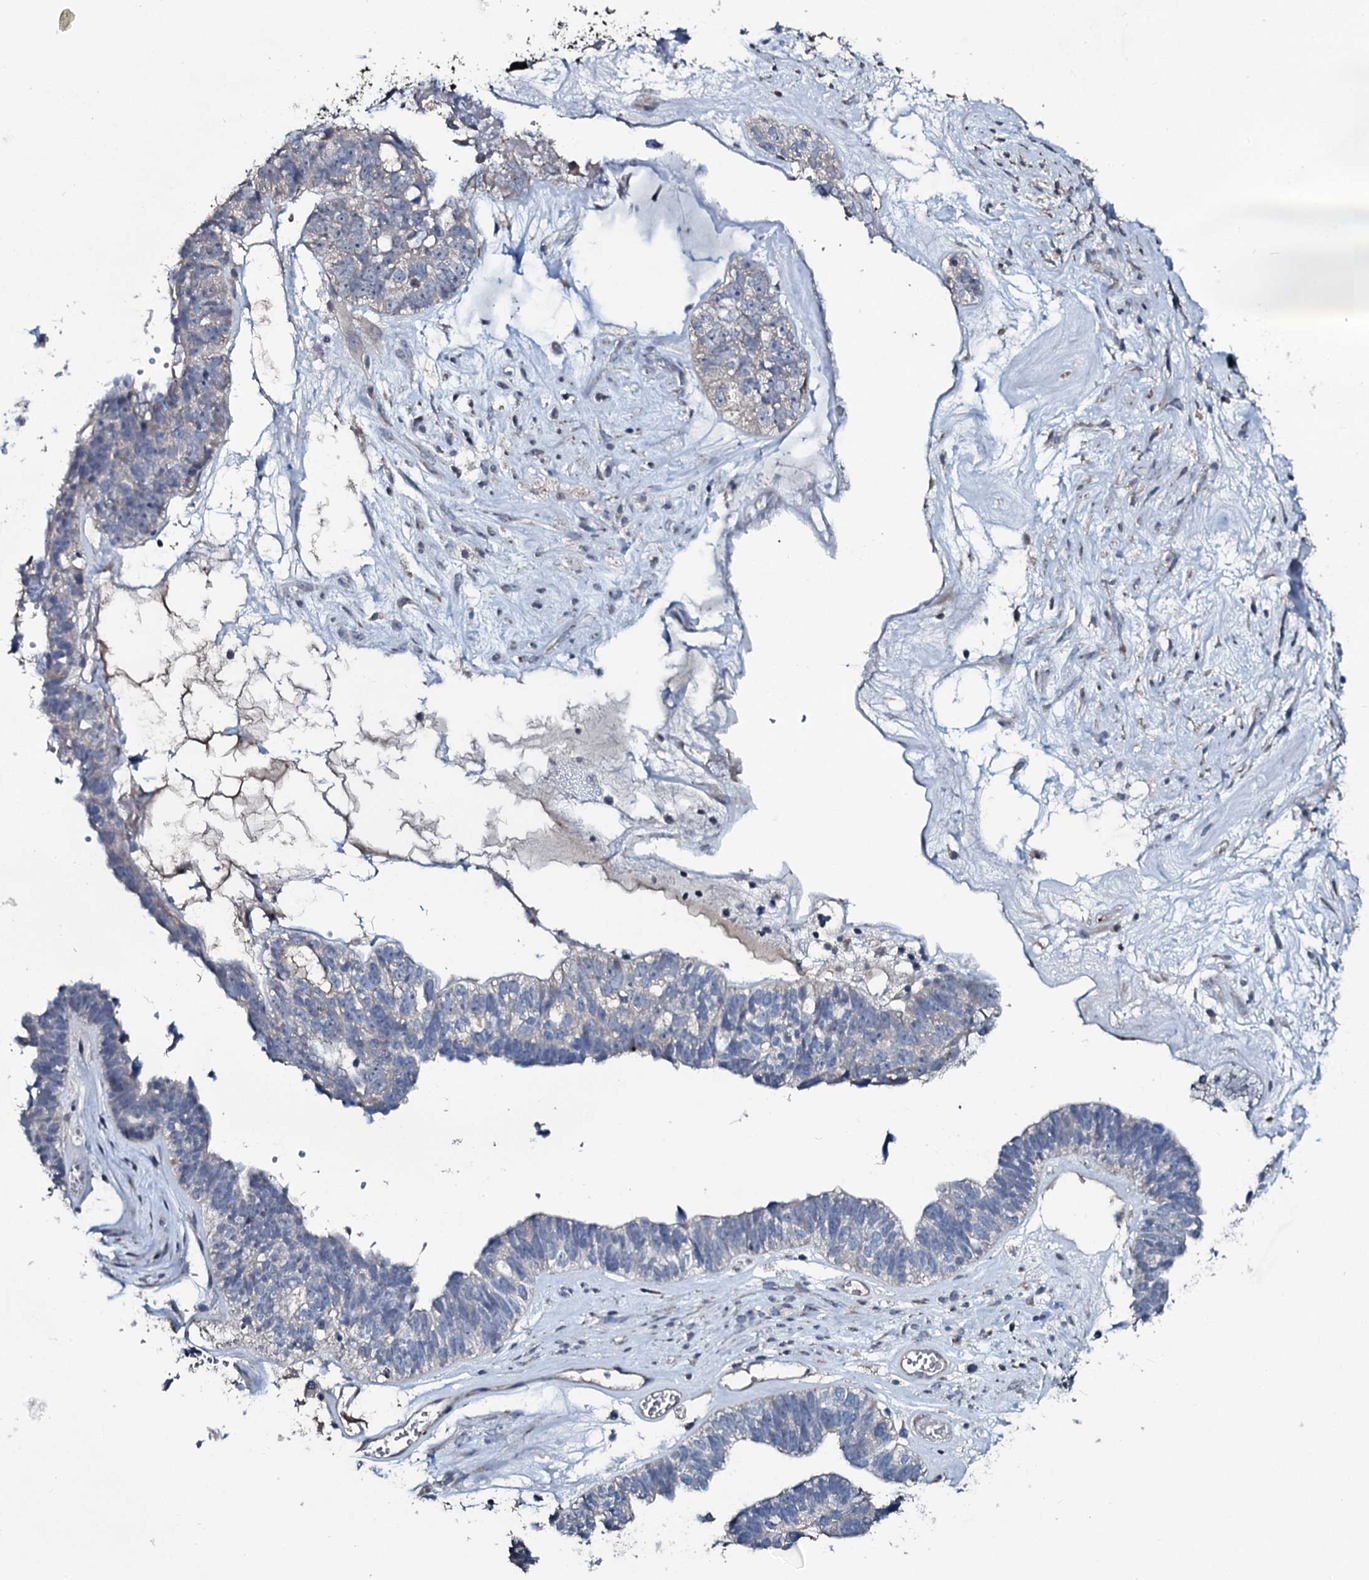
{"staining": {"intensity": "negative", "quantity": "none", "location": "none"}, "tissue": "ovarian cancer", "cell_type": "Tumor cells", "image_type": "cancer", "snomed": [{"axis": "morphology", "description": "Cystadenocarcinoma, serous, NOS"}, {"axis": "topography", "description": "Ovary"}], "caption": "The IHC micrograph has no significant expression in tumor cells of ovarian cancer (serous cystadenocarcinoma) tissue.", "gene": "IL12B", "patient": {"sex": "female", "age": 79}}